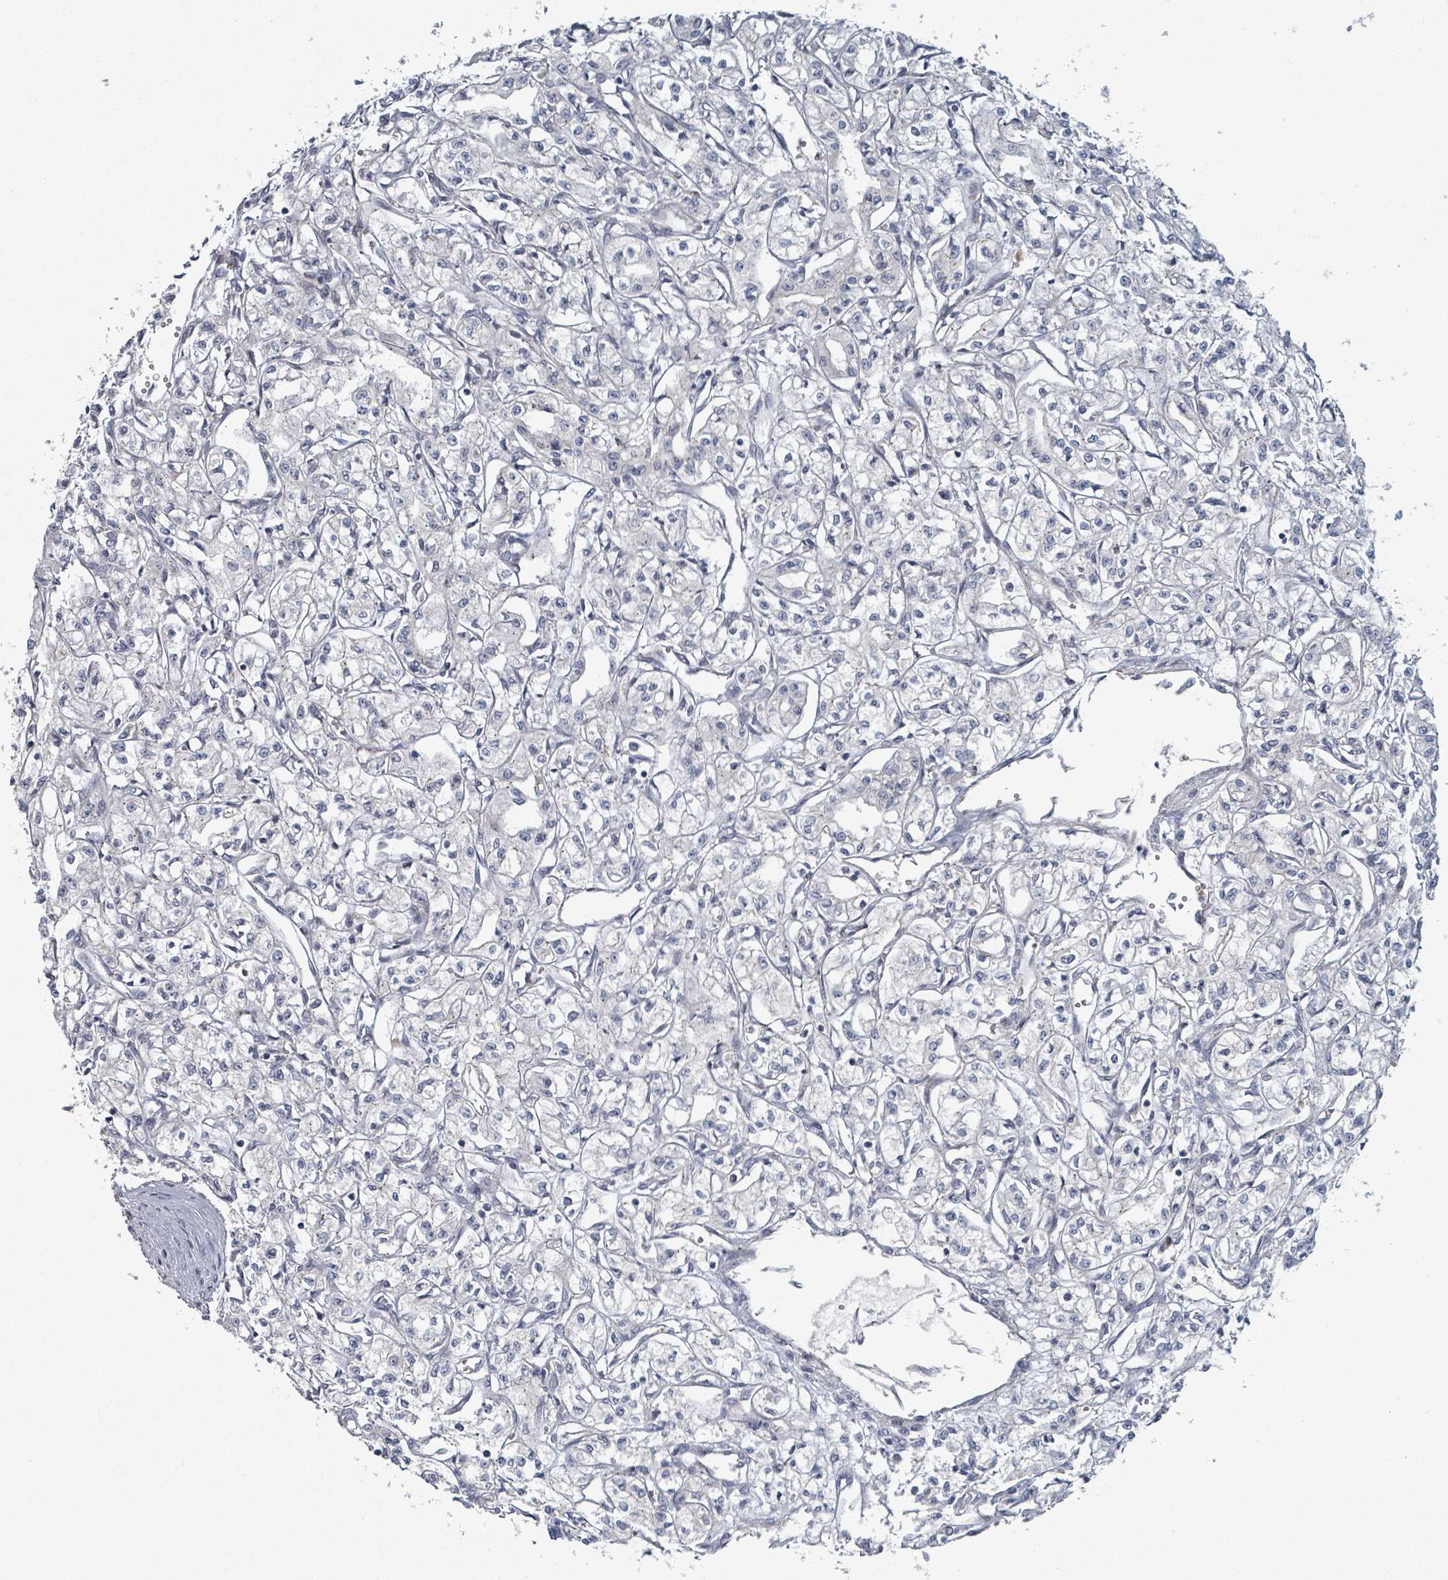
{"staining": {"intensity": "negative", "quantity": "none", "location": "none"}, "tissue": "renal cancer", "cell_type": "Tumor cells", "image_type": "cancer", "snomed": [{"axis": "morphology", "description": "Adenocarcinoma, NOS"}, {"axis": "topography", "description": "Kidney"}], "caption": "There is no significant expression in tumor cells of renal cancer.", "gene": "COL5A3", "patient": {"sex": "male", "age": 56}}